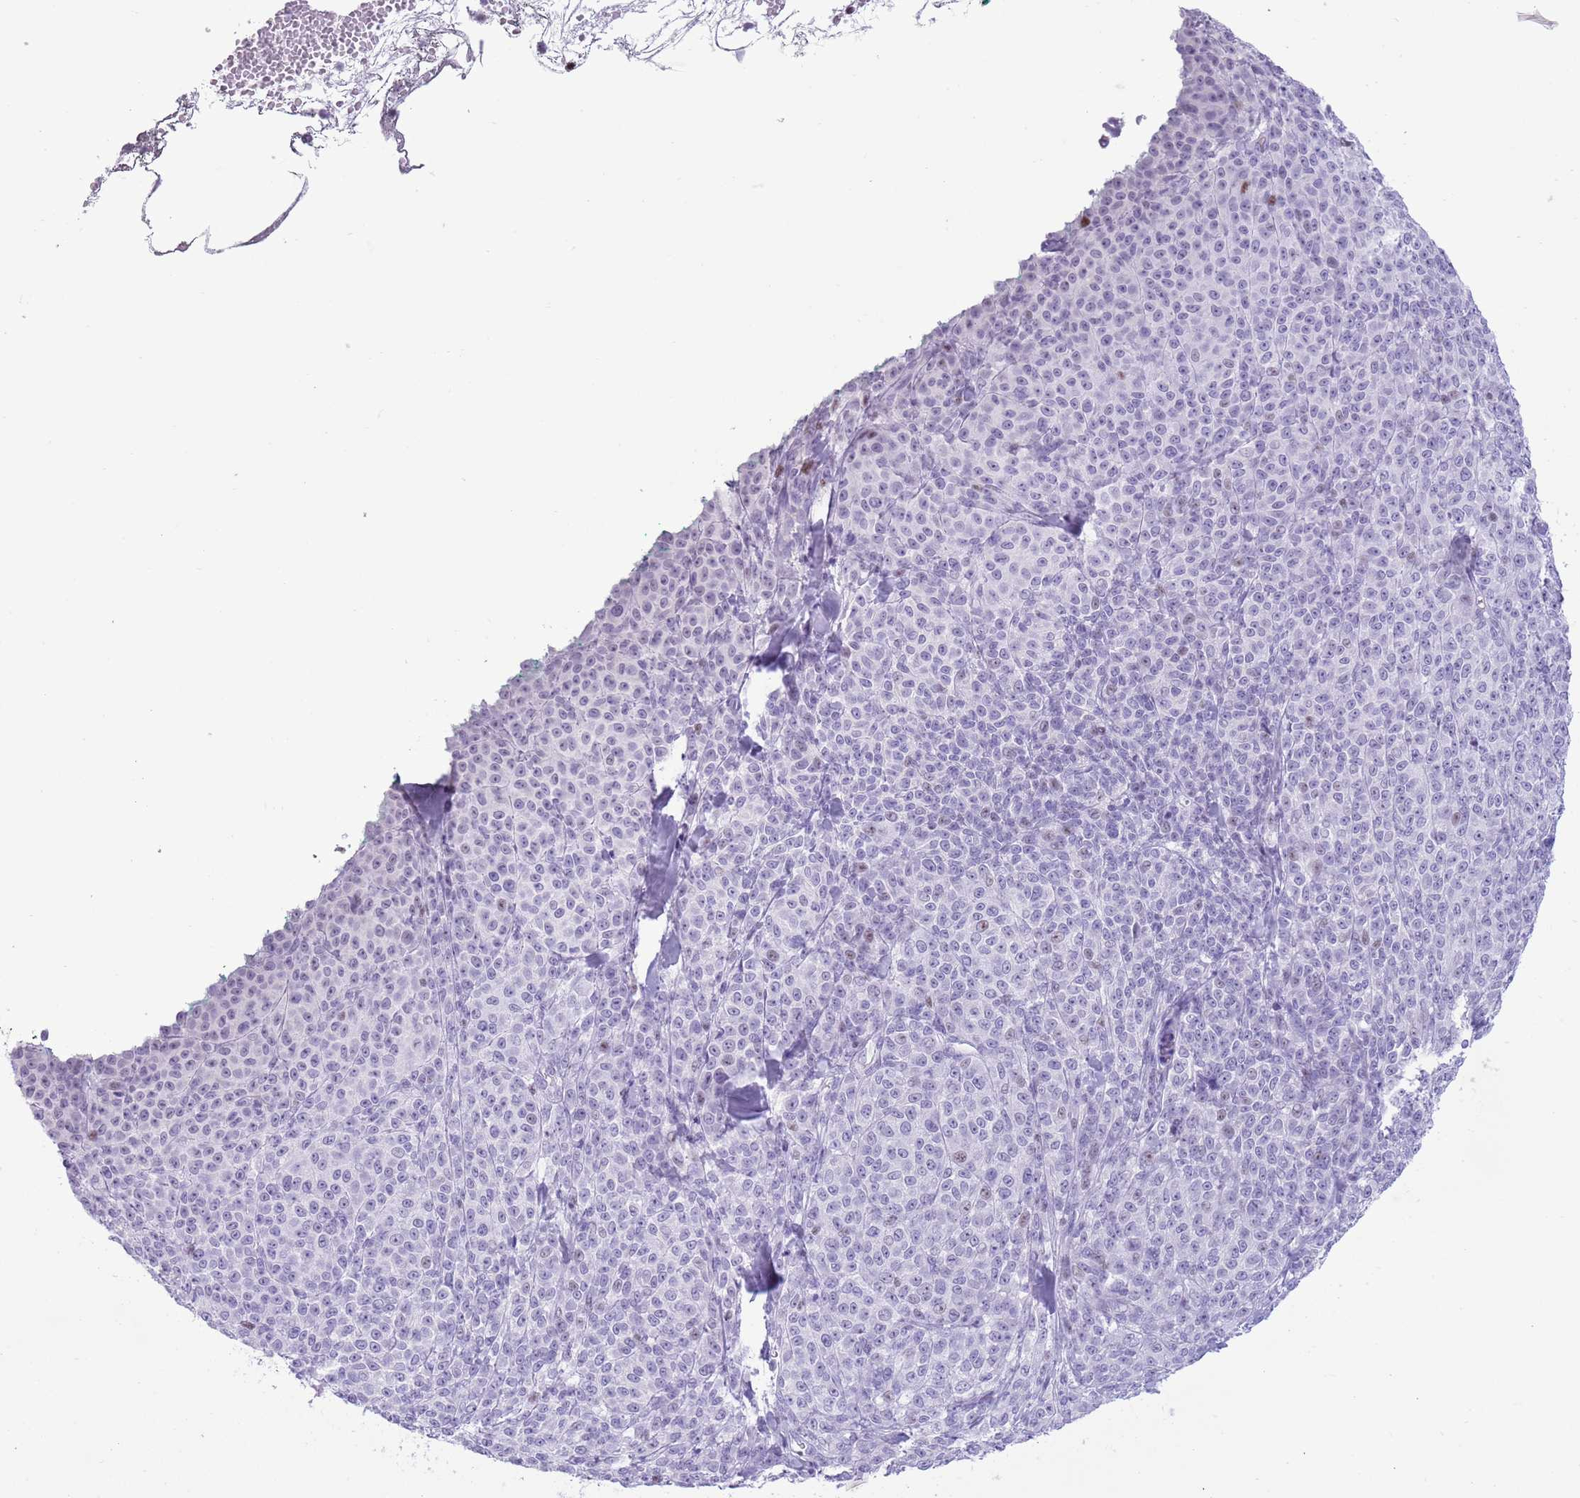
{"staining": {"intensity": "negative", "quantity": "none", "location": "none"}, "tissue": "melanoma", "cell_type": "Tumor cells", "image_type": "cancer", "snomed": [{"axis": "morphology", "description": "Normal tissue, NOS"}, {"axis": "morphology", "description": "Malignant melanoma, NOS"}, {"axis": "topography", "description": "Skin"}], "caption": "Immunohistochemical staining of melanoma shows no significant positivity in tumor cells.", "gene": "BCL11B", "patient": {"sex": "female", "age": 34}}